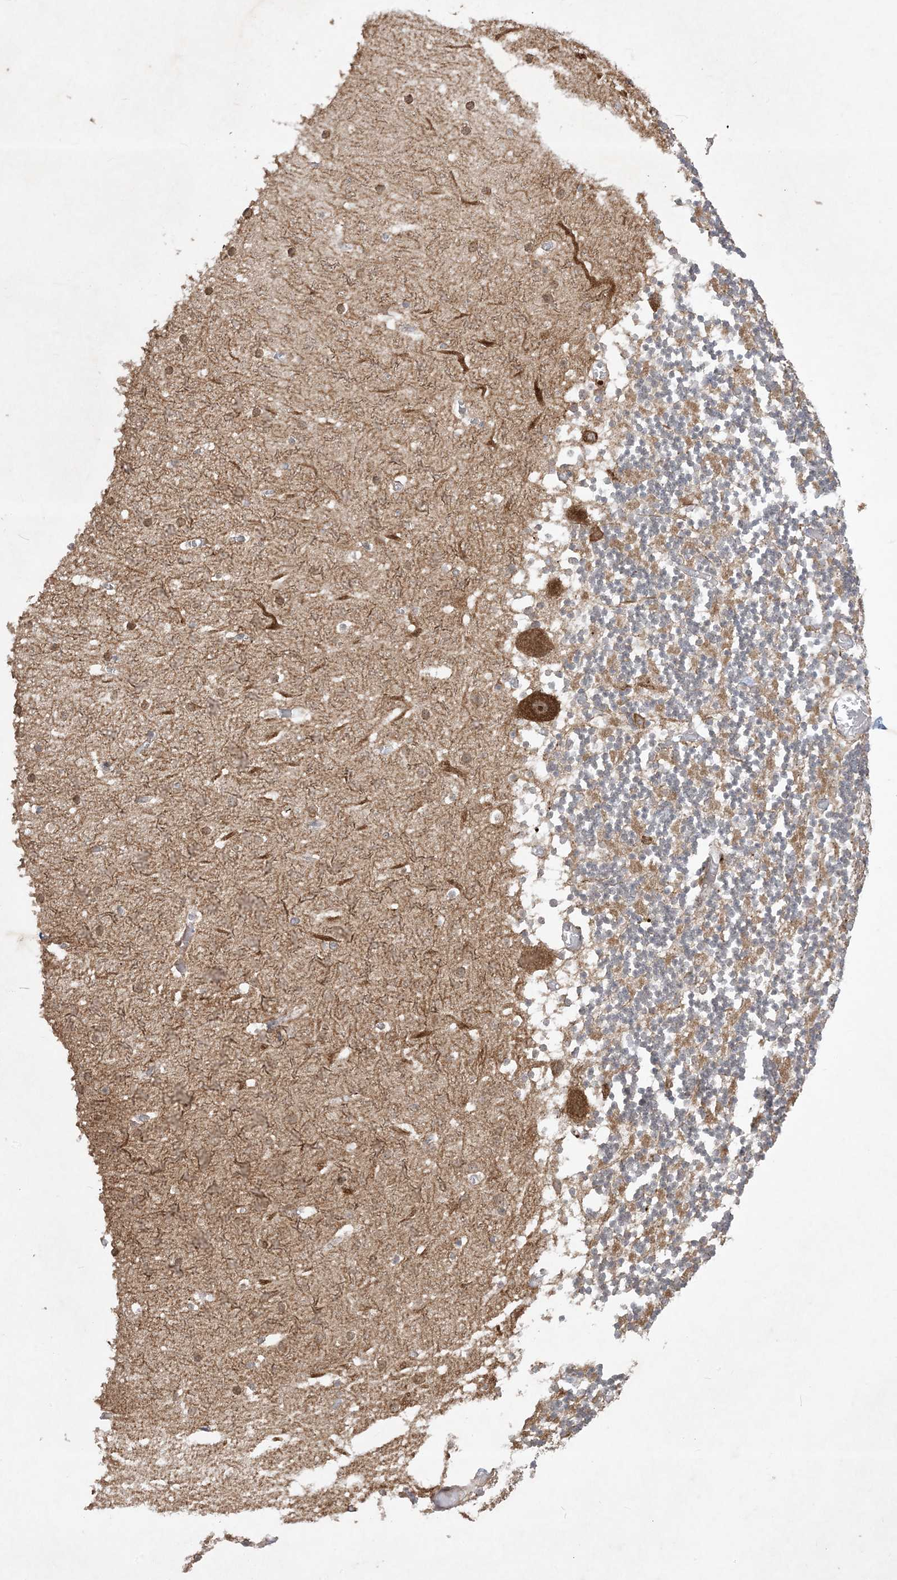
{"staining": {"intensity": "moderate", "quantity": ">75%", "location": "cytoplasmic/membranous"}, "tissue": "cerebellum", "cell_type": "Cells in granular layer", "image_type": "normal", "snomed": [{"axis": "morphology", "description": "Normal tissue, NOS"}, {"axis": "topography", "description": "Cerebellum"}], "caption": "Protein expression analysis of unremarkable human cerebellum reveals moderate cytoplasmic/membranous expression in about >75% of cells in granular layer. Using DAB (brown) and hematoxylin (blue) stains, captured at high magnification using brightfield microscopy.", "gene": "SOGA3", "patient": {"sex": "female", "age": 28}}